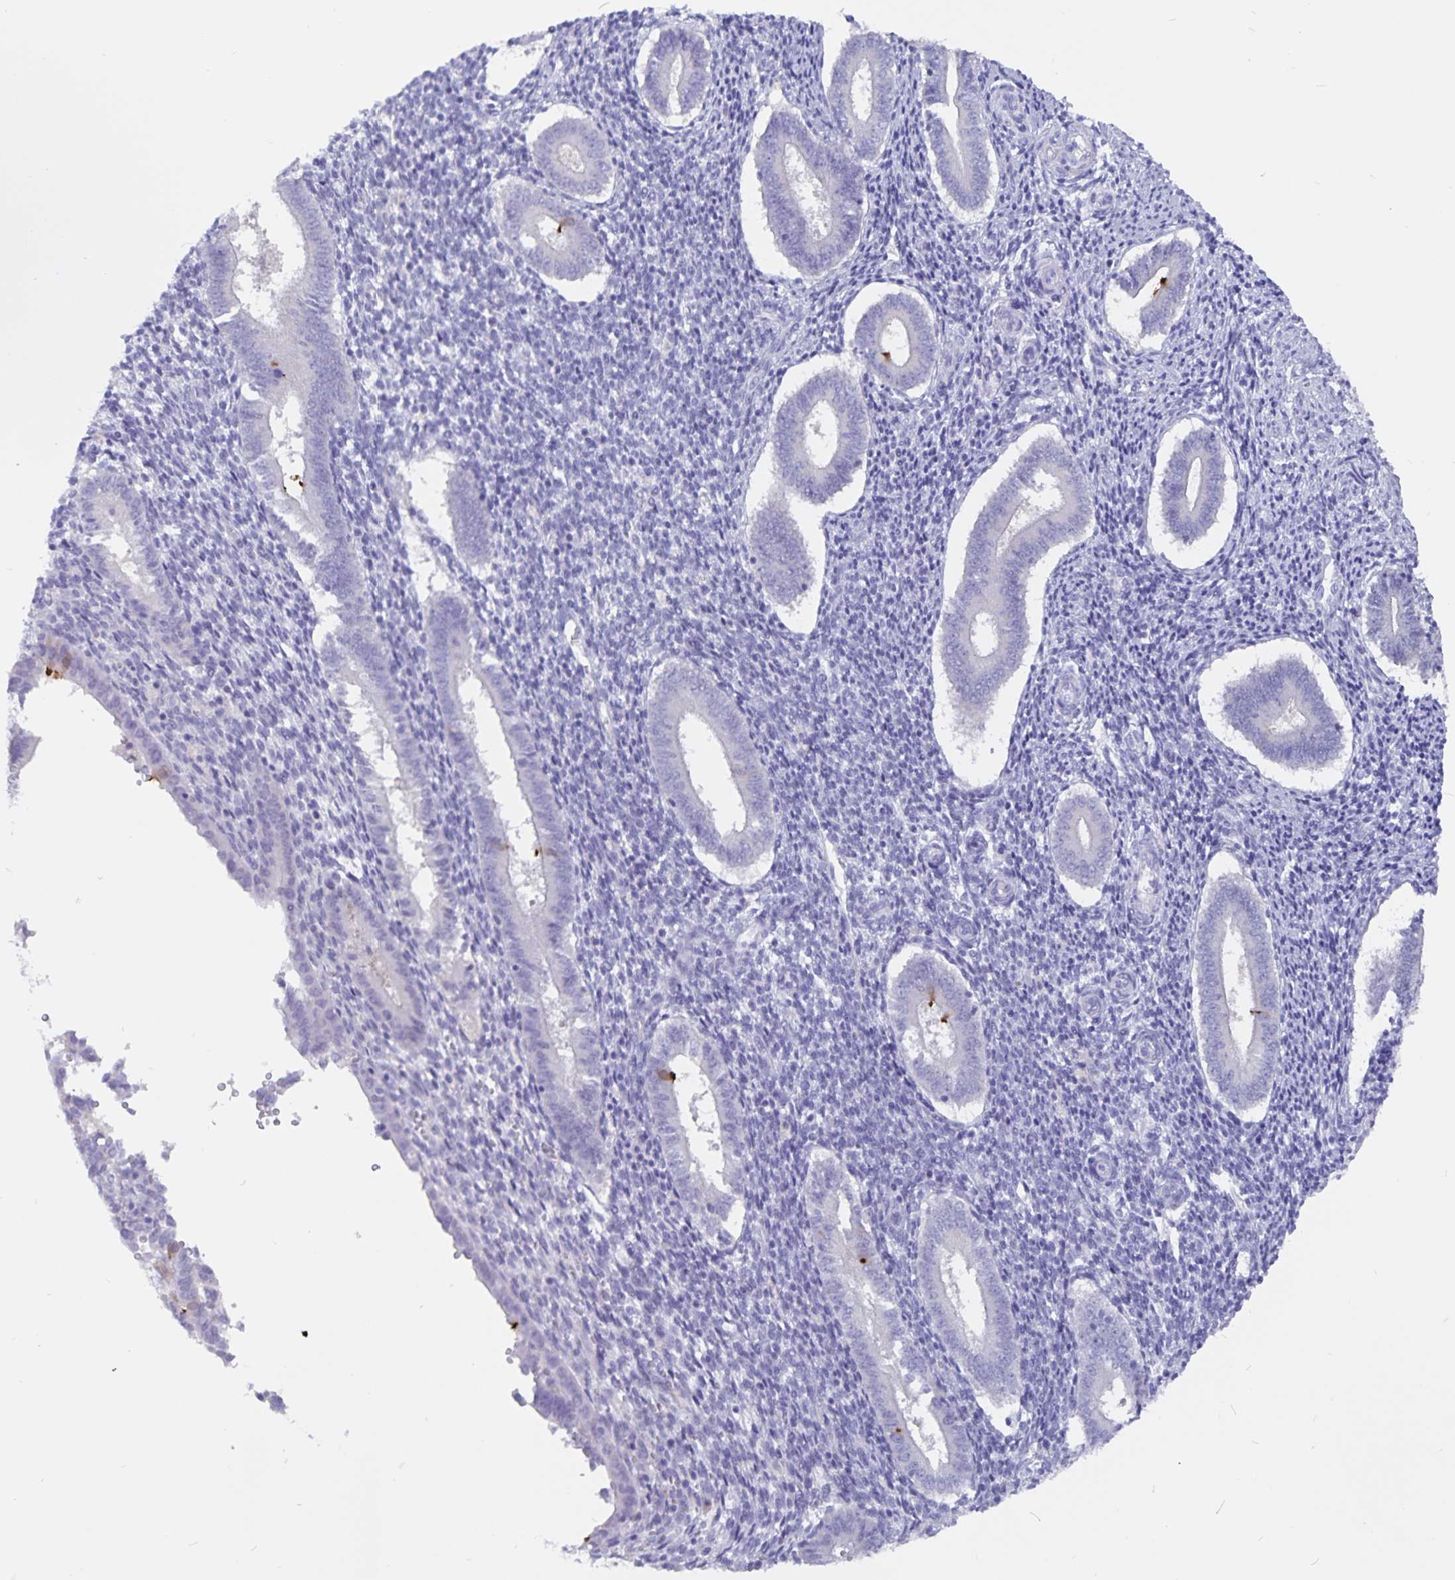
{"staining": {"intensity": "negative", "quantity": "none", "location": "none"}, "tissue": "endometrium", "cell_type": "Cells in endometrial stroma", "image_type": "normal", "snomed": [{"axis": "morphology", "description": "Normal tissue, NOS"}, {"axis": "topography", "description": "Endometrium"}], "caption": "Immunohistochemistry (IHC) of normal human endometrium demonstrates no staining in cells in endometrial stroma.", "gene": "SNTN", "patient": {"sex": "female", "age": 25}}